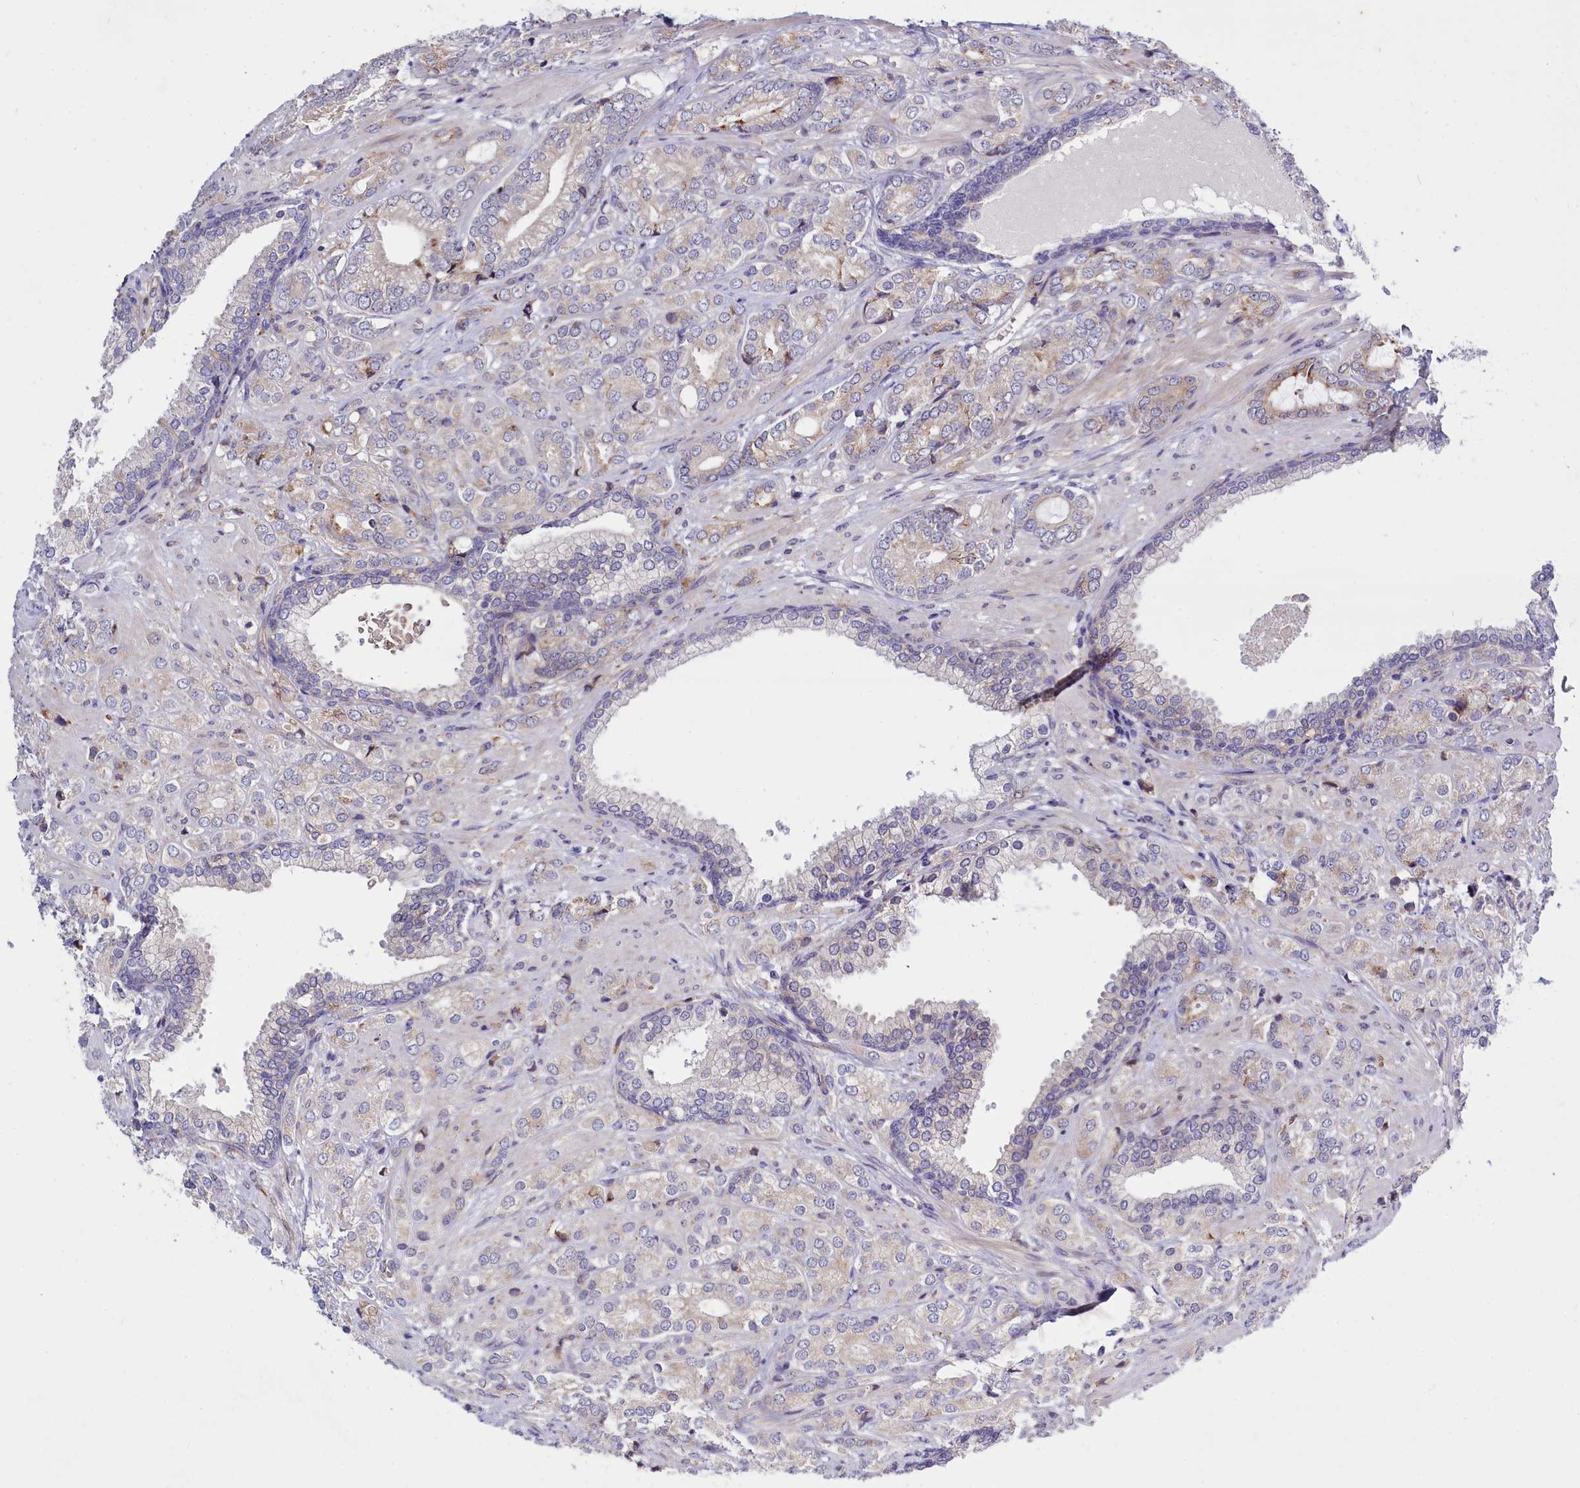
{"staining": {"intensity": "negative", "quantity": "none", "location": "none"}, "tissue": "prostate cancer", "cell_type": "Tumor cells", "image_type": "cancer", "snomed": [{"axis": "morphology", "description": "Adenocarcinoma, High grade"}, {"axis": "topography", "description": "Prostate"}], "caption": "Photomicrograph shows no protein staining in tumor cells of adenocarcinoma (high-grade) (prostate) tissue. (Brightfield microscopy of DAB (3,3'-diaminobenzidine) immunohistochemistry (IHC) at high magnification).", "gene": "RAPGEF4", "patient": {"sex": "male", "age": 60}}